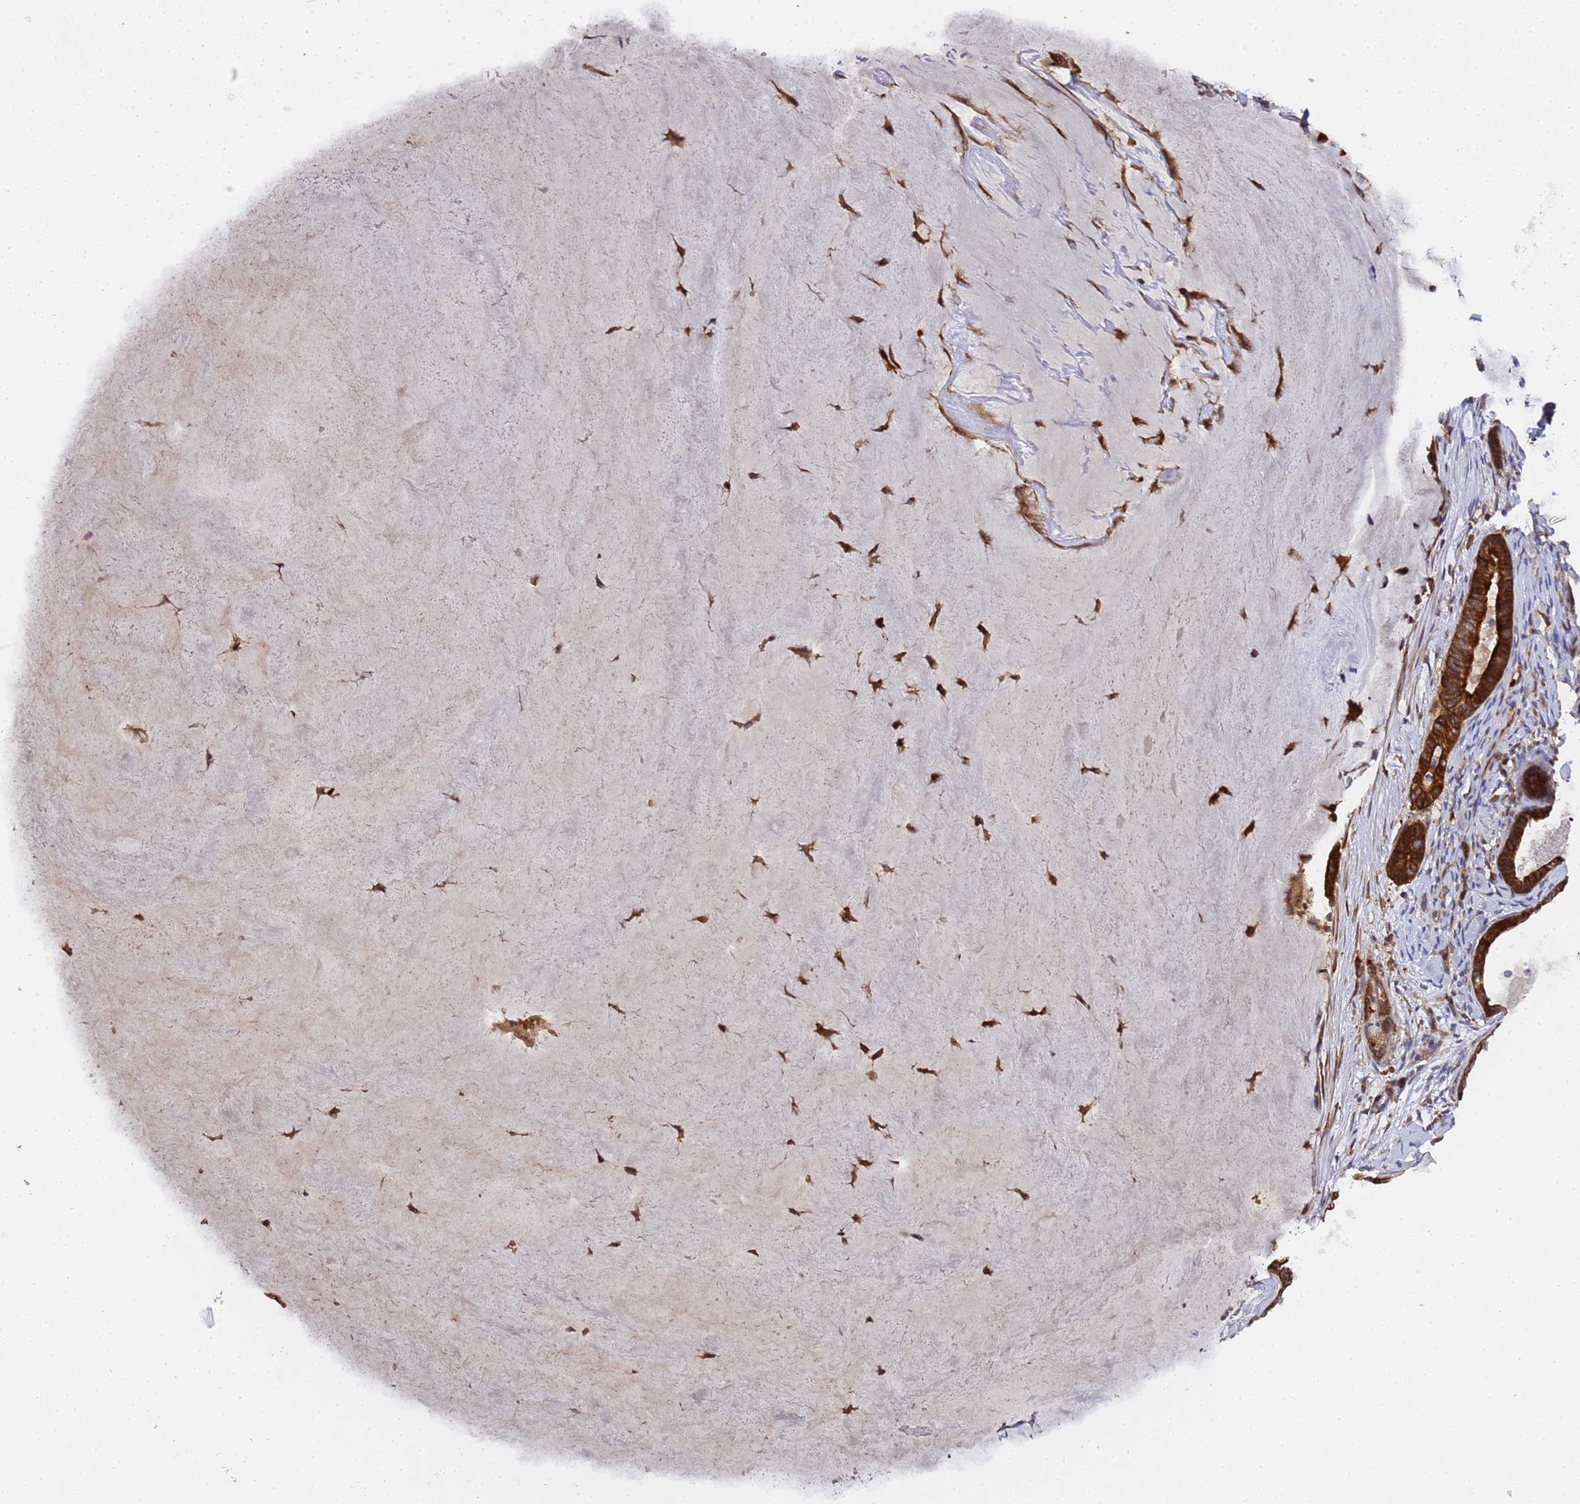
{"staining": {"intensity": "strong", "quantity": ">75%", "location": "cytoplasmic/membranous"}, "tissue": "ovarian cancer", "cell_type": "Tumor cells", "image_type": "cancer", "snomed": [{"axis": "morphology", "description": "Cystadenocarcinoma, mucinous, NOS"}, {"axis": "topography", "description": "Ovary"}], "caption": "The photomicrograph exhibits immunohistochemical staining of ovarian cancer. There is strong cytoplasmic/membranous expression is appreciated in approximately >75% of tumor cells.", "gene": "MOCS1", "patient": {"sex": "female", "age": 61}}